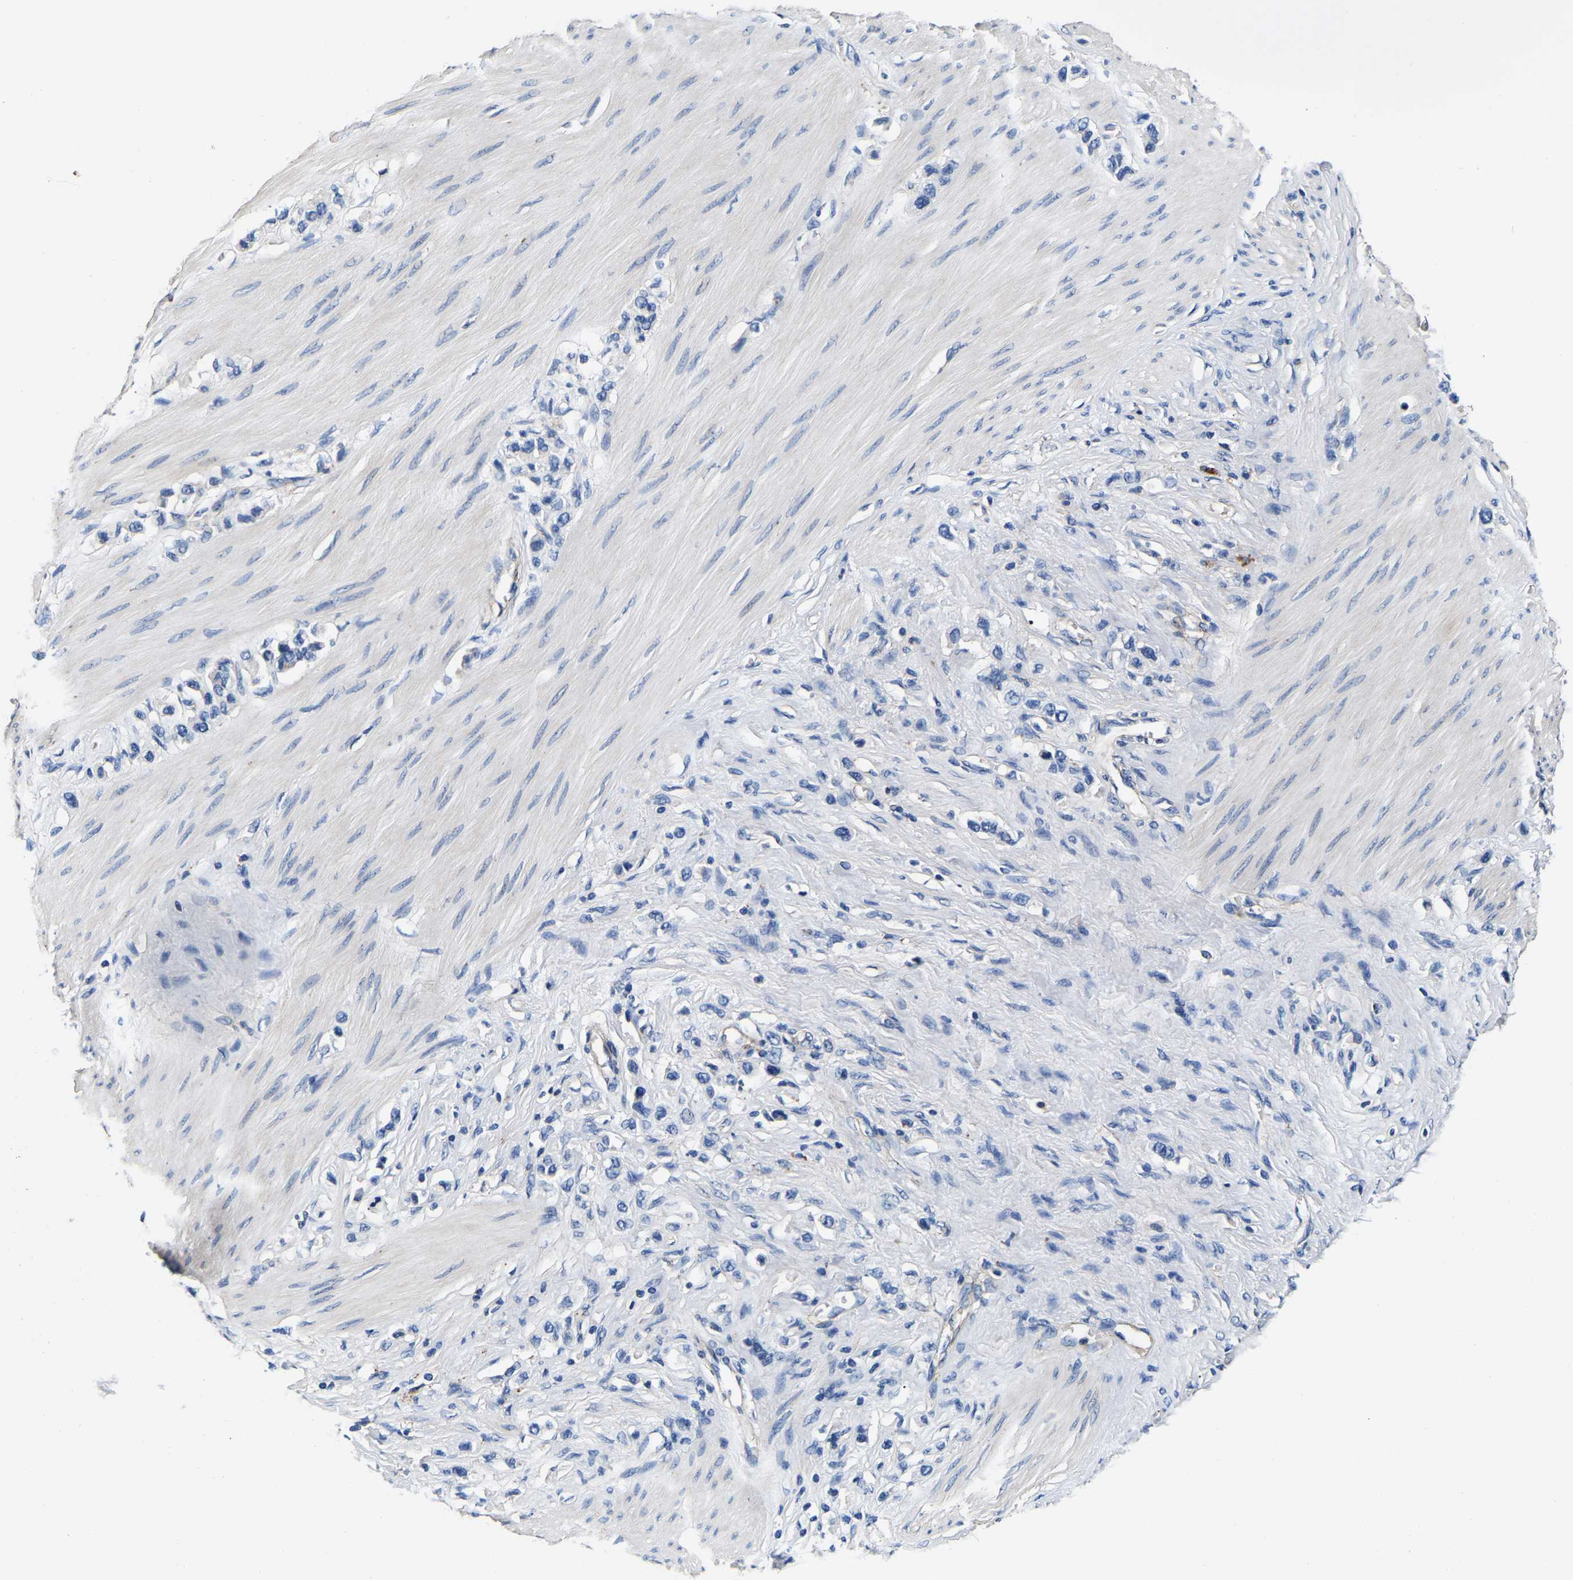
{"staining": {"intensity": "negative", "quantity": "none", "location": "none"}, "tissue": "stomach cancer", "cell_type": "Tumor cells", "image_type": "cancer", "snomed": [{"axis": "morphology", "description": "Adenocarcinoma, NOS"}, {"axis": "topography", "description": "Stomach"}], "caption": "High power microscopy image of an immunohistochemistry (IHC) image of stomach cancer (adenocarcinoma), revealing no significant staining in tumor cells.", "gene": "SH3GLB1", "patient": {"sex": "female", "age": 65}}